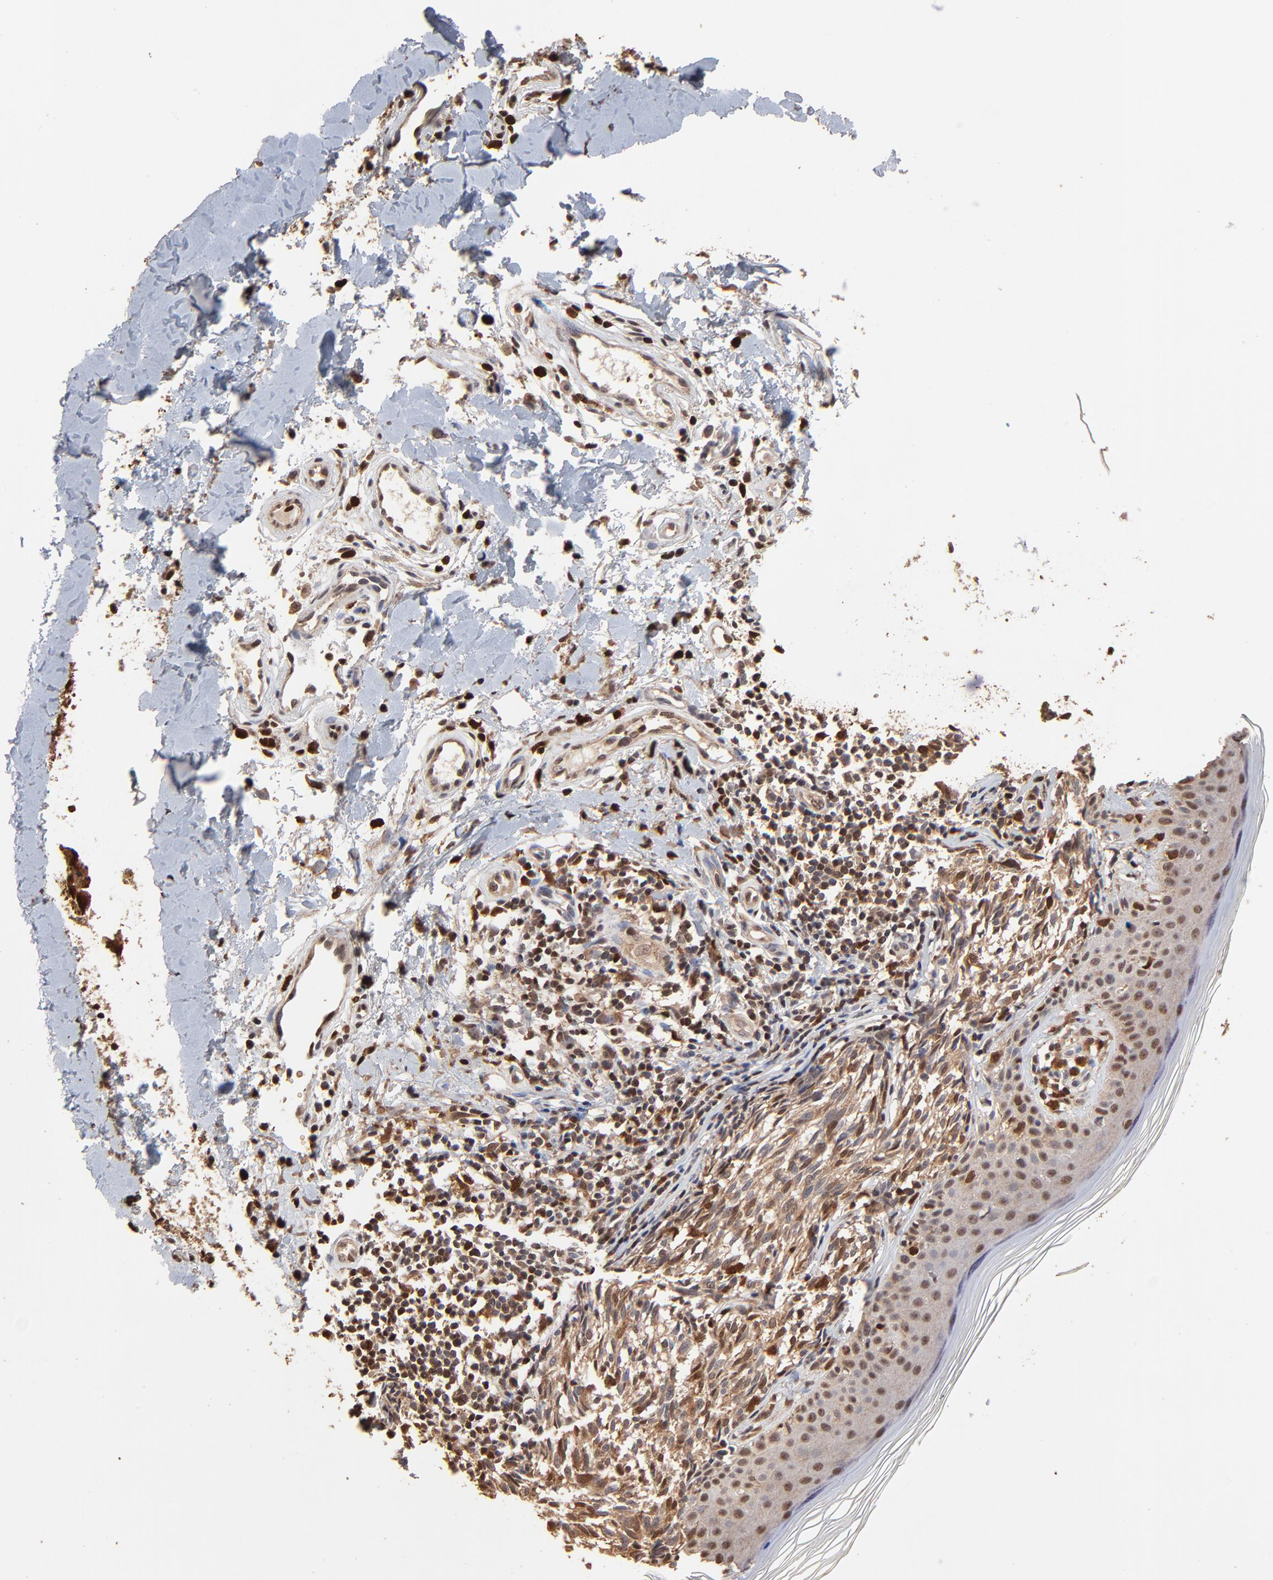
{"staining": {"intensity": "weak", "quantity": ">75%", "location": "cytoplasmic/membranous"}, "tissue": "melanoma", "cell_type": "Tumor cells", "image_type": "cancer", "snomed": [{"axis": "morphology", "description": "Malignant melanoma, NOS"}, {"axis": "topography", "description": "Skin"}], "caption": "Malignant melanoma stained for a protein (brown) demonstrates weak cytoplasmic/membranous positive staining in about >75% of tumor cells.", "gene": "CASP1", "patient": {"sex": "male", "age": 67}}